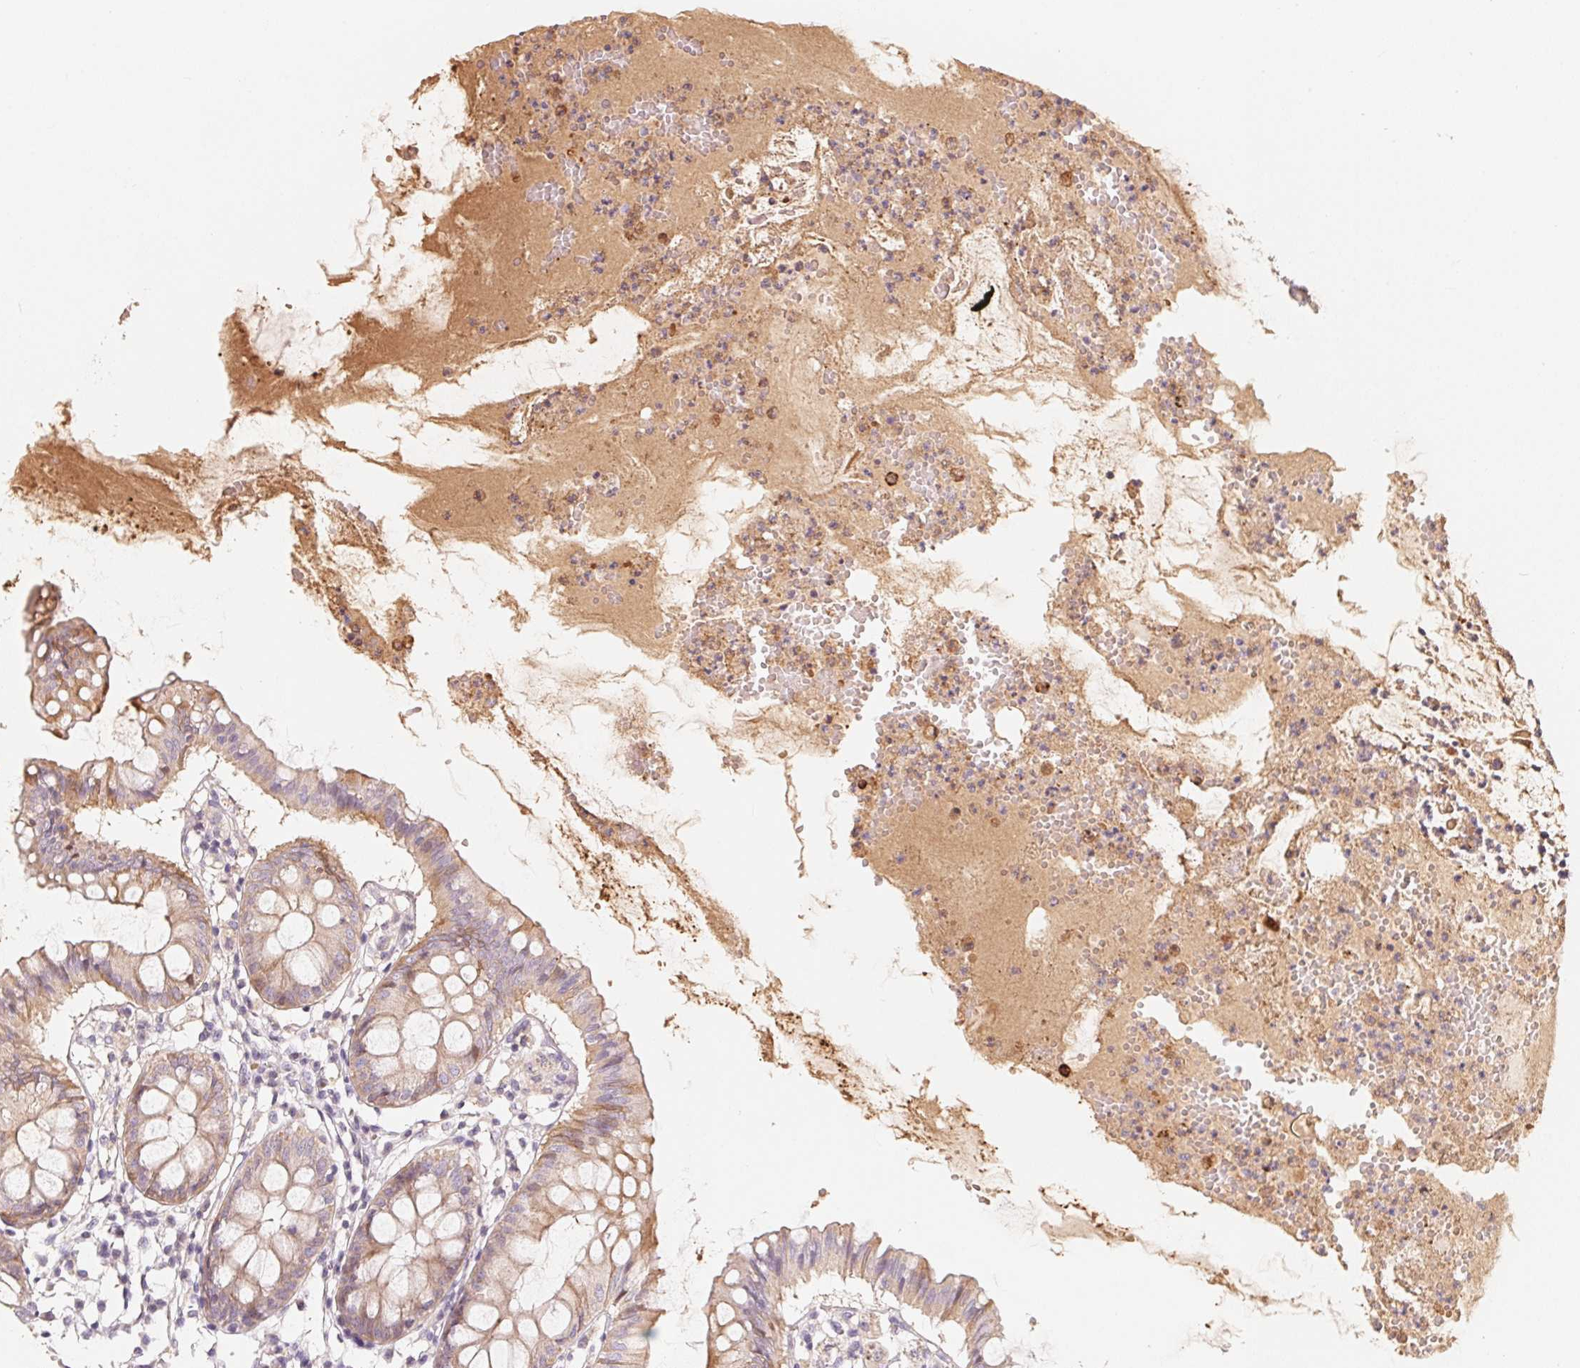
{"staining": {"intensity": "weak", "quantity": "25%-75%", "location": "cytoplasmic/membranous"}, "tissue": "colon", "cell_type": "Endothelial cells", "image_type": "normal", "snomed": [{"axis": "morphology", "description": "Normal tissue, NOS"}, {"axis": "topography", "description": "Colon"}], "caption": "Protein staining reveals weak cytoplasmic/membranous expression in about 25%-75% of endothelial cells in unremarkable colon. (Brightfield microscopy of DAB IHC at high magnification).", "gene": "TP53AIP1", "patient": {"sex": "female", "age": 84}}